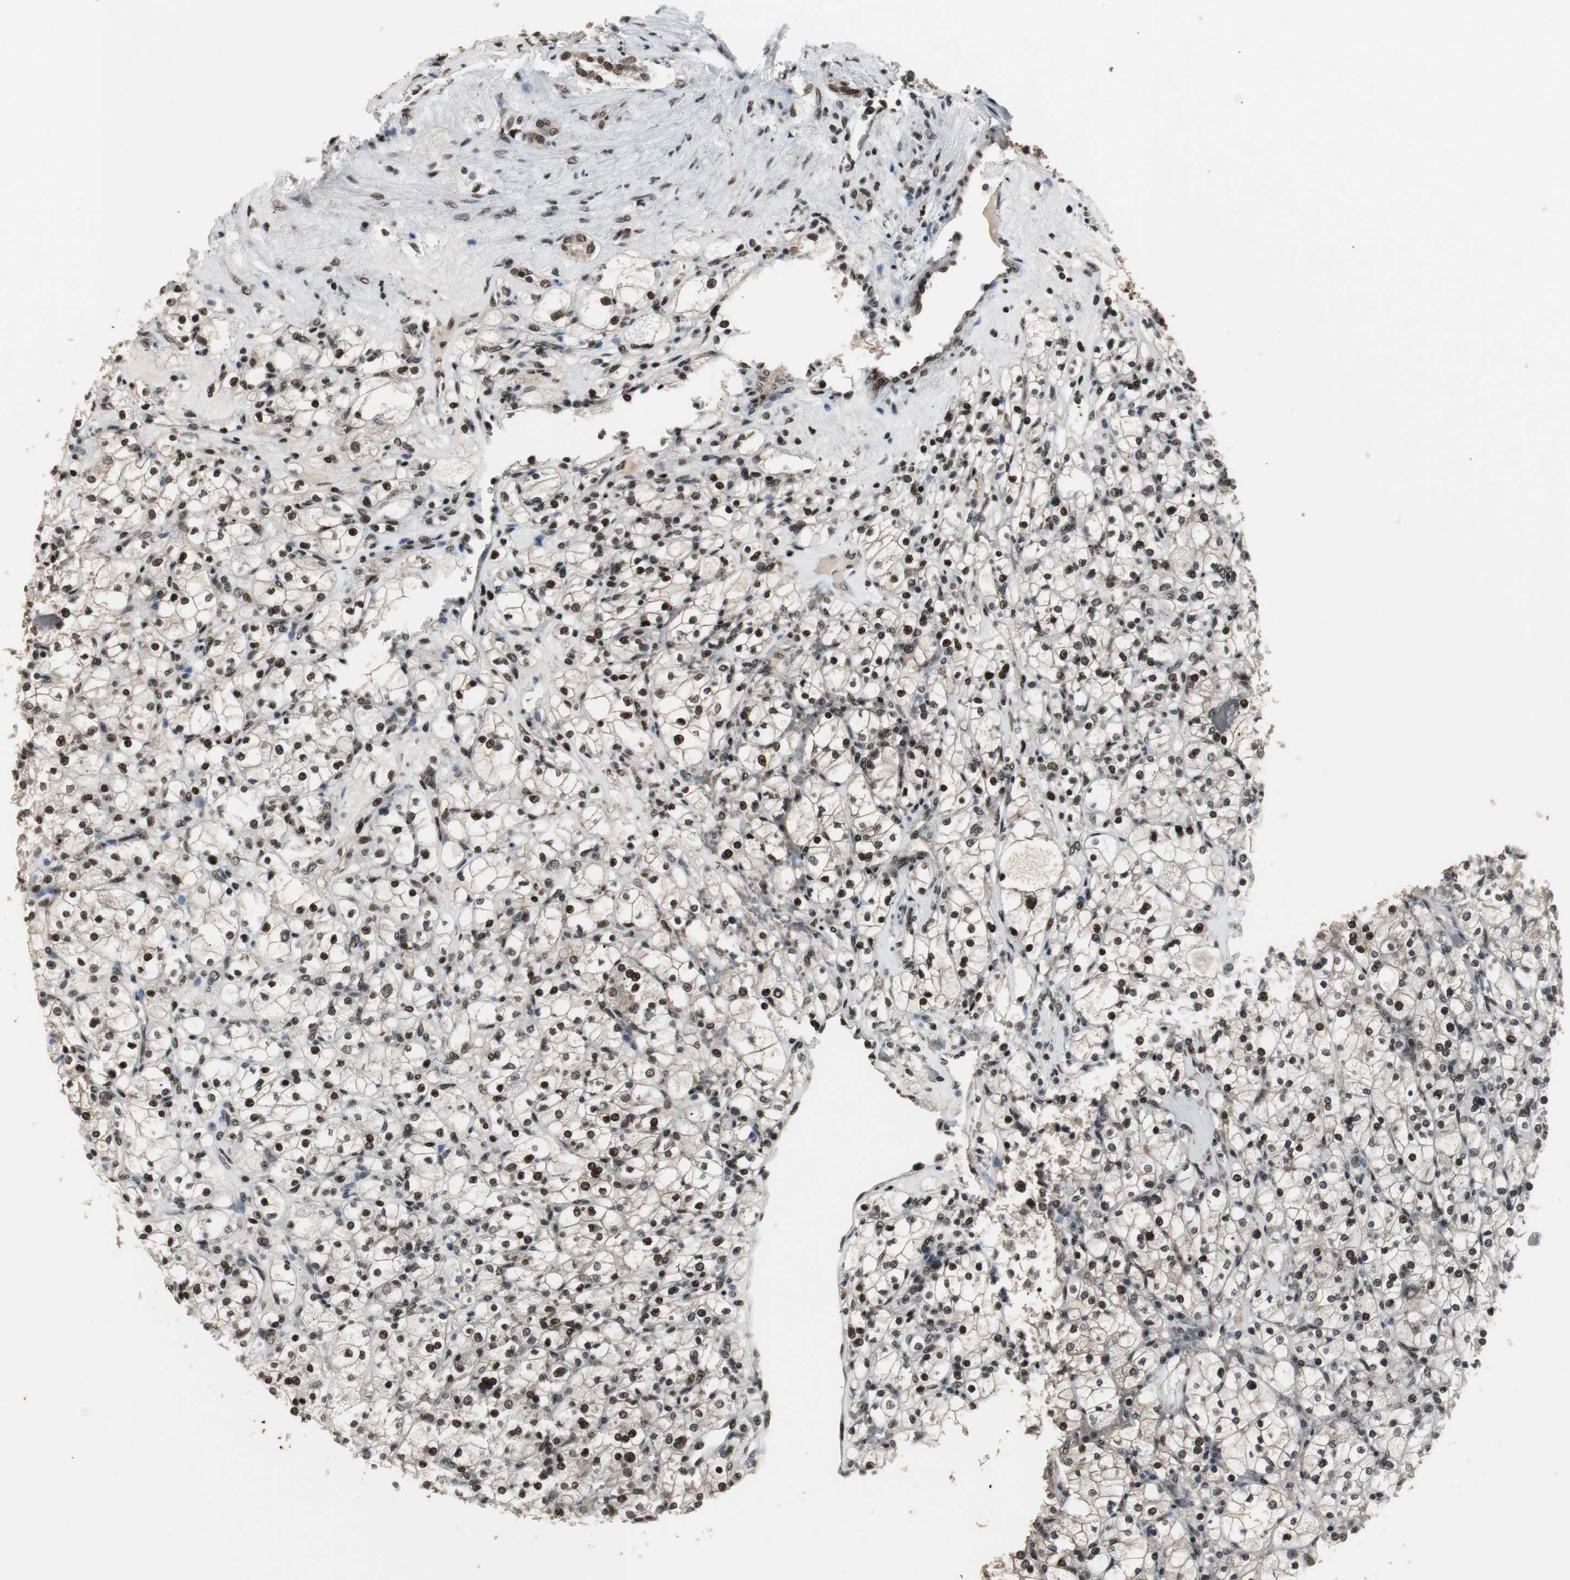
{"staining": {"intensity": "strong", "quantity": ">75%", "location": "nuclear"}, "tissue": "renal cancer", "cell_type": "Tumor cells", "image_type": "cancer", "snomed": [{"axis": "morphology", "description": "Adenocarcinoma, NOS"}, {"axis": "topography", "description": "Kidney"}], "caption": "Immunohistochemistry of renal cancer (adenocarcinoma) displays high levels of strong nuclear staining in approximately >75% of tumor cells. The protein of interest is stained brown, and the nuclei are stained in blue (DAB IHC with brightfield microscopy, high magnification).", "gene": "TAF5", "patient": {"sex": "female", "age": 83}}